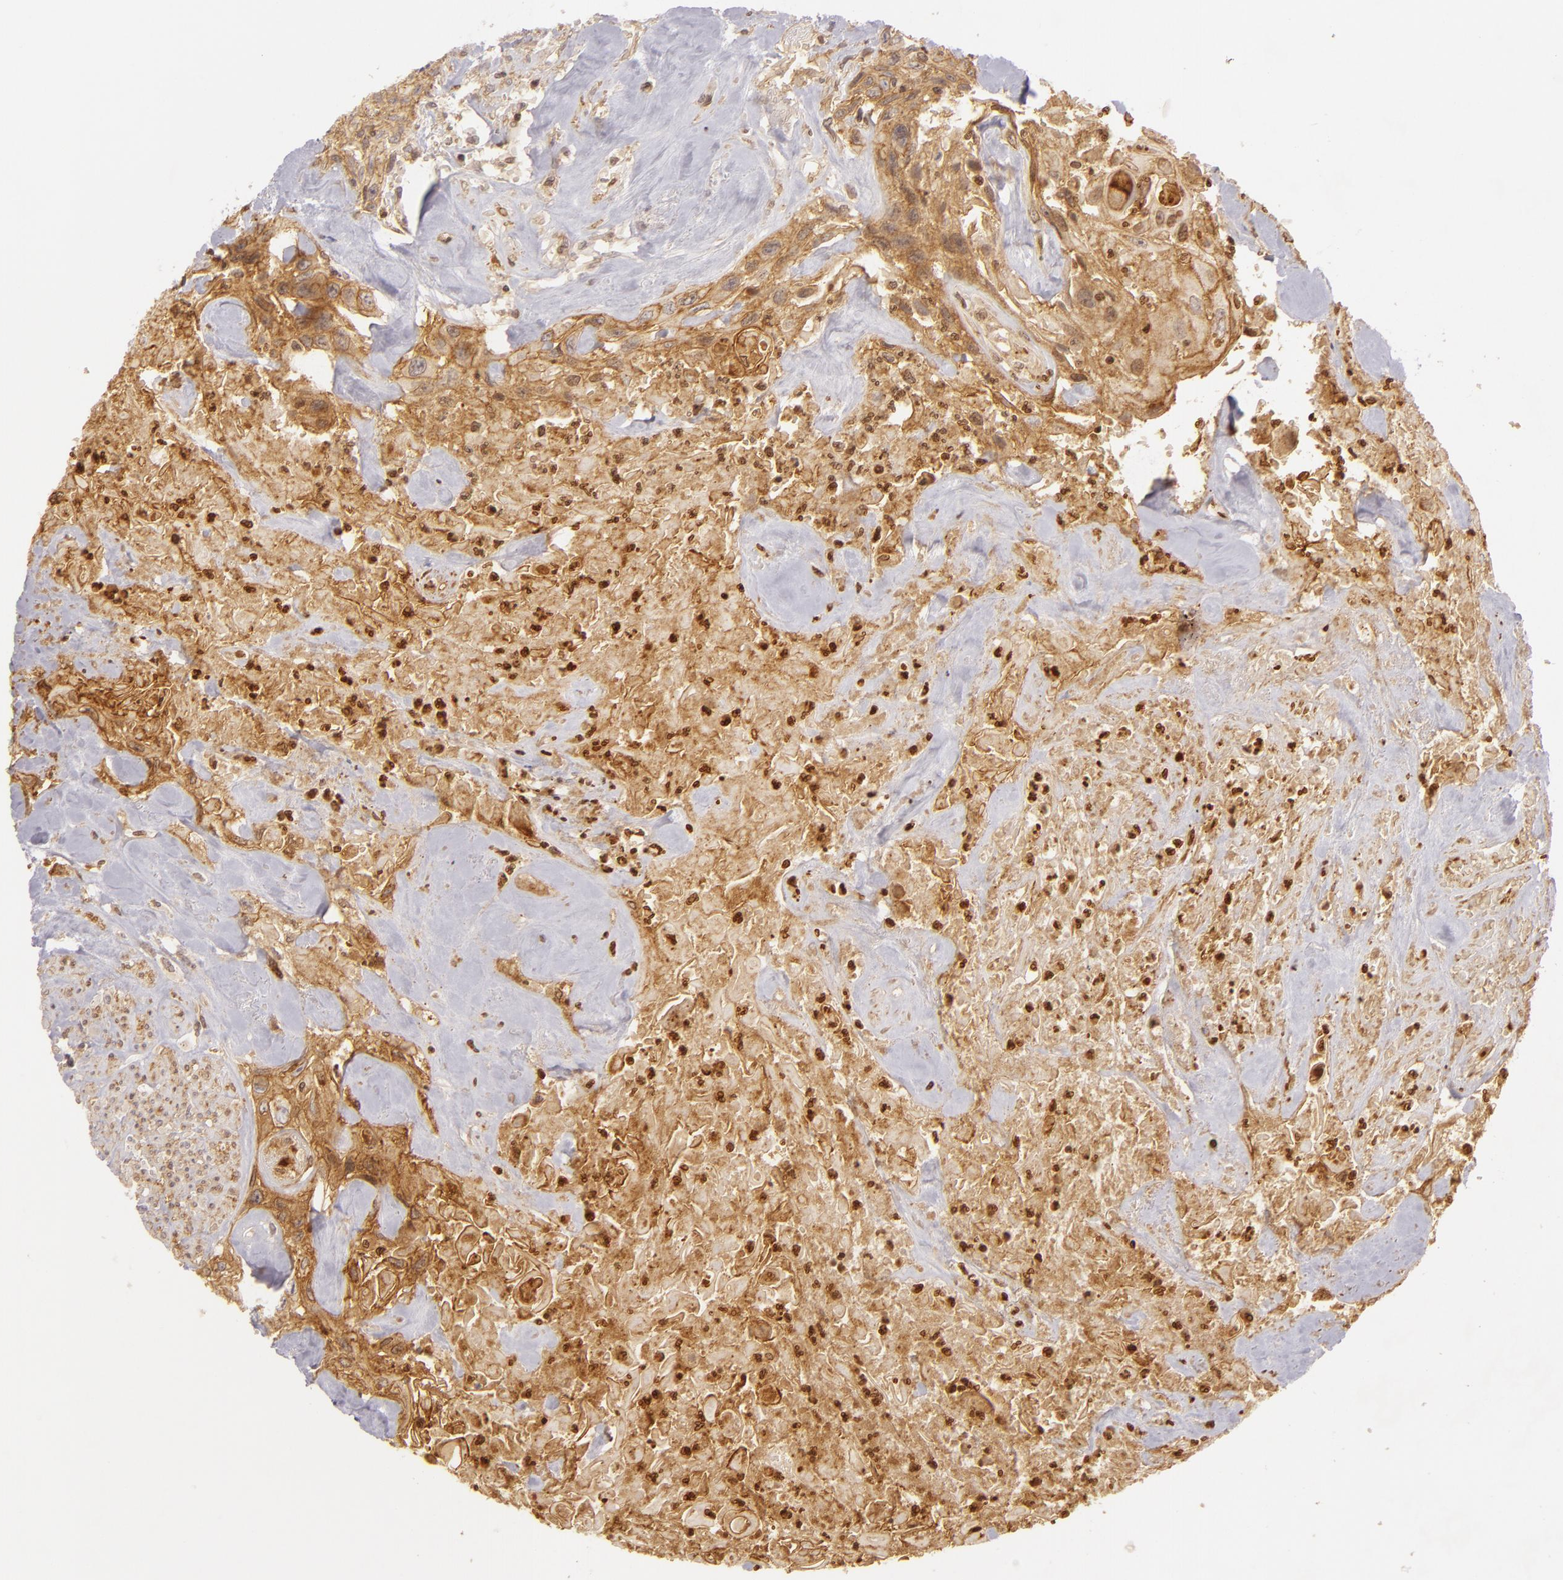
{"staining": {"intensity": "moderate", "quantity": ">75%", "location": "cytoplasmic/membranous"}, "tissue": "urothelial cancer", "cell_type": "Tumor cells", "image_type": "cancer", "snomed": [{"axis": "morphology", "description": "Urothelial carcinoma, High grade"}, {"axis": "topography", "description": "Urinary bladder"}], "caption": "This is an image of immunohistochemistry staining of high-grade urothelial carcinoma, which shows moderate positivity in the cytoplasmic/membranous of tumor cells.", "gene": "CD59", "patient": {"sex": "female", "age": 84}}